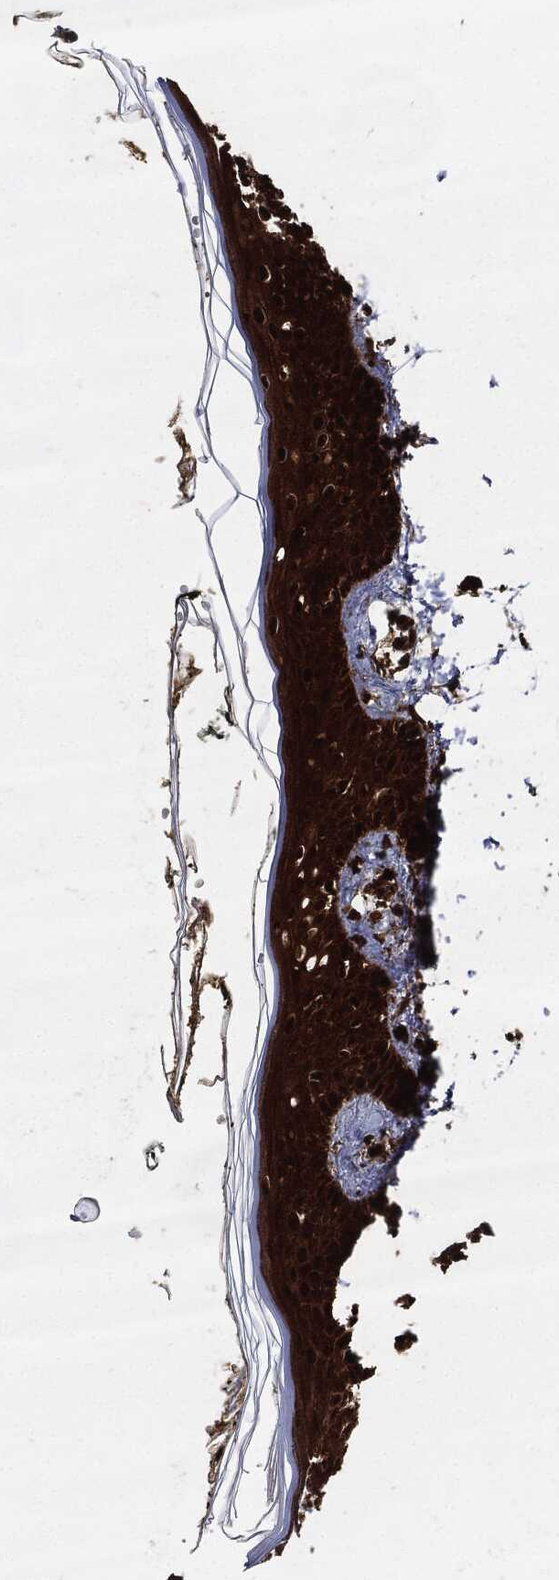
{"staining": {"intensity": "strong", "quantity": "25%-75%", "location": "cytoplasmic/membranous,nuclear"}, "tissue": "skin", "cell_type": "Fibroblasts", "image_type": "normal", "snomed": [{"axis": "morphology", "description": "Normal tissue, NOS"}, {"axis": "topography", "description": "Skin"}], "caption": "IHC micrograph of normal skin stained for a protein (brown), which exhibits high levels of strong cytoplasmic/membranous,nuclear staining in about 25%-75% of fibroblasts.", "gene": "YWHAB", "patient": {"sex": "male", "age": 76}}